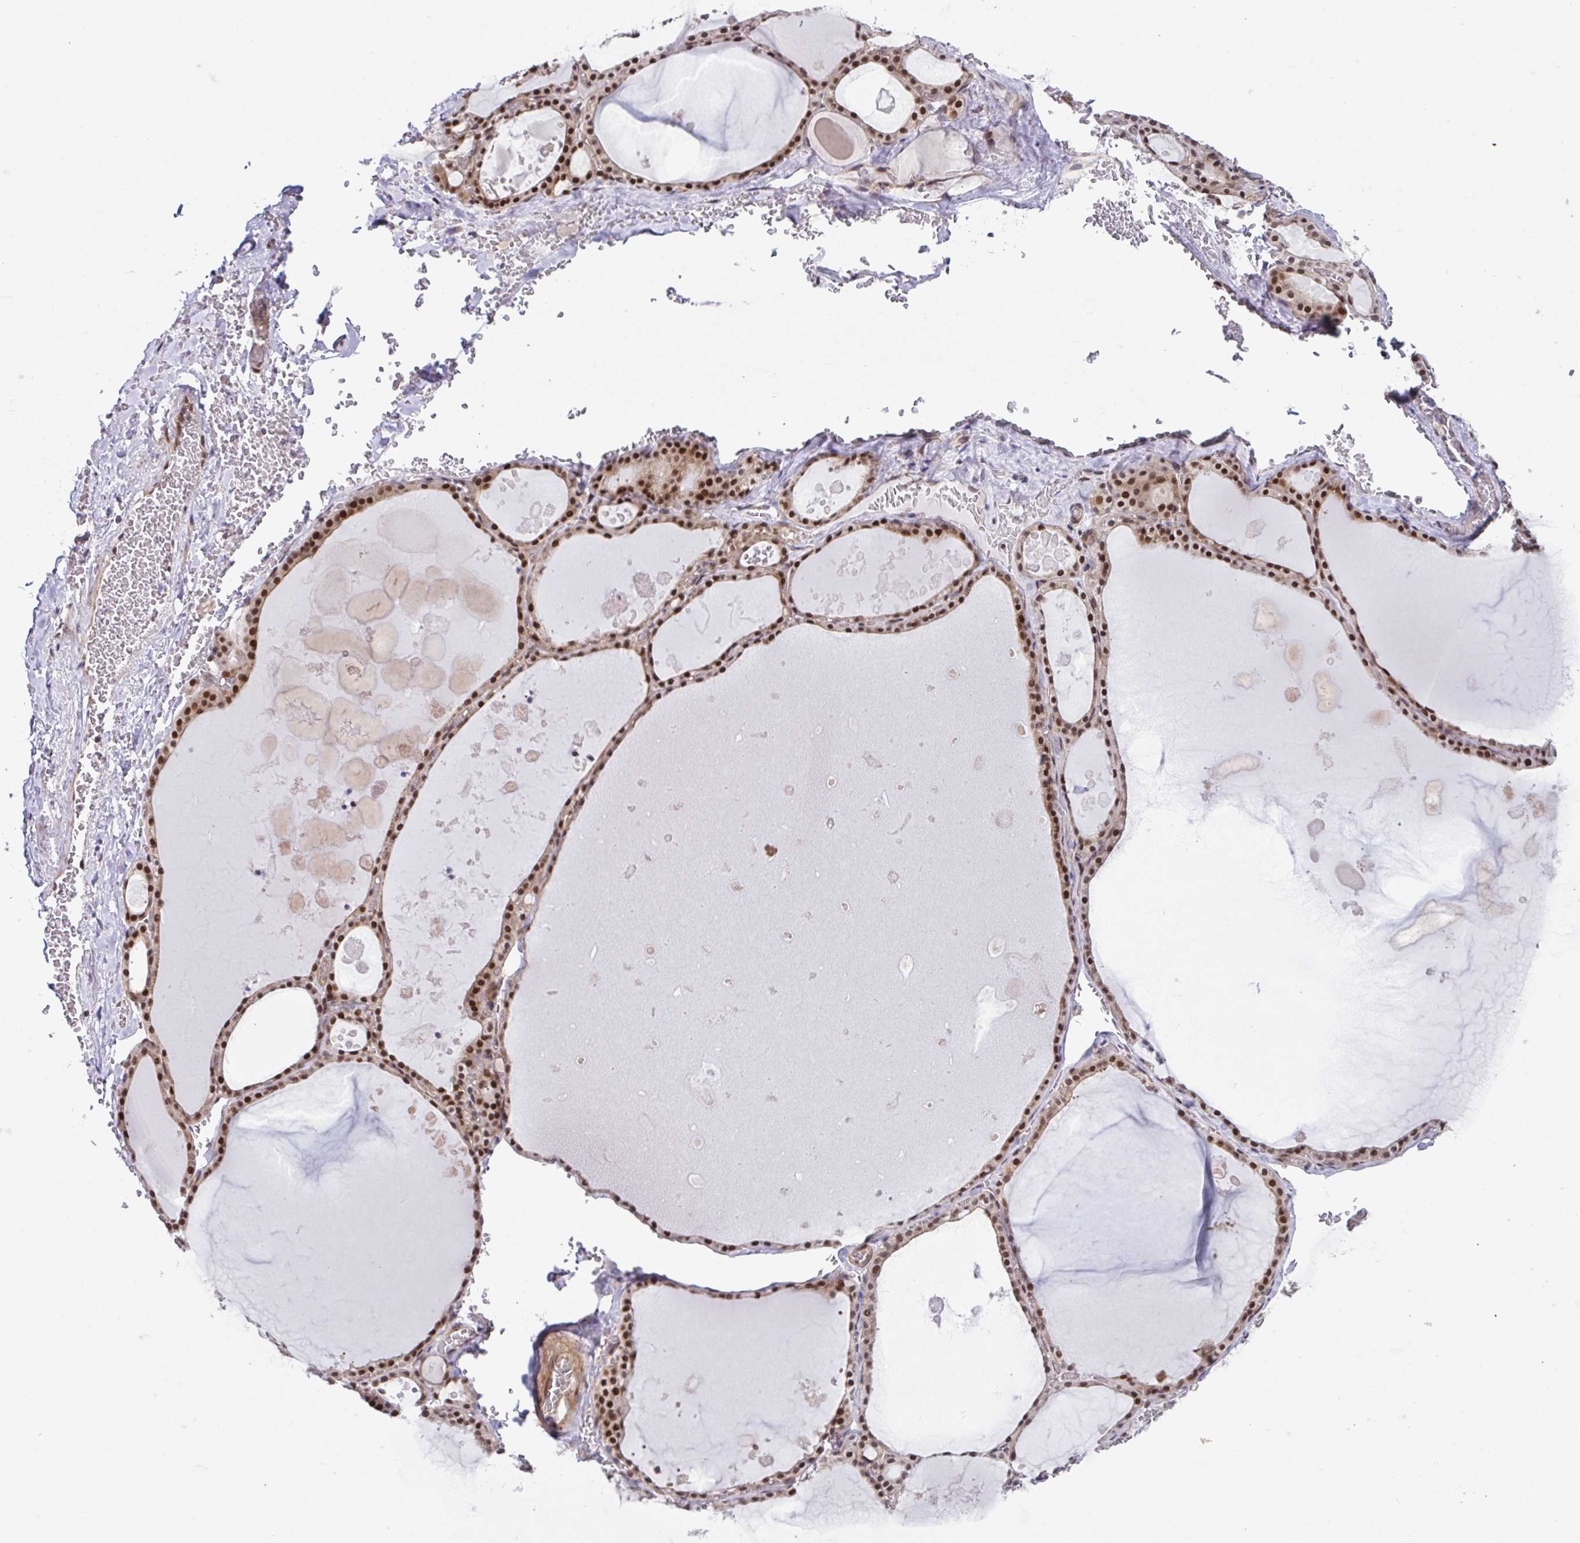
{"staining": {"intensity": "moderate", "quantity": ">75%", "location": "nuclear"}, "tissue": "thyroid gland", "cell_type": "Glandular cells", "image_type": "normal", "snomed": [{"axis": "morphology", "description": "Normal tissue, NOS"}, {"axis": "topography", "description": "Thyroid gland"}], "caption": "A medium amount of moderate nuclear staining is seen in approximately >75% of glandular cells in benign thyroid gland.", "gene": "DNAJB1", "patient": {"sex": "male", "age": 56}}